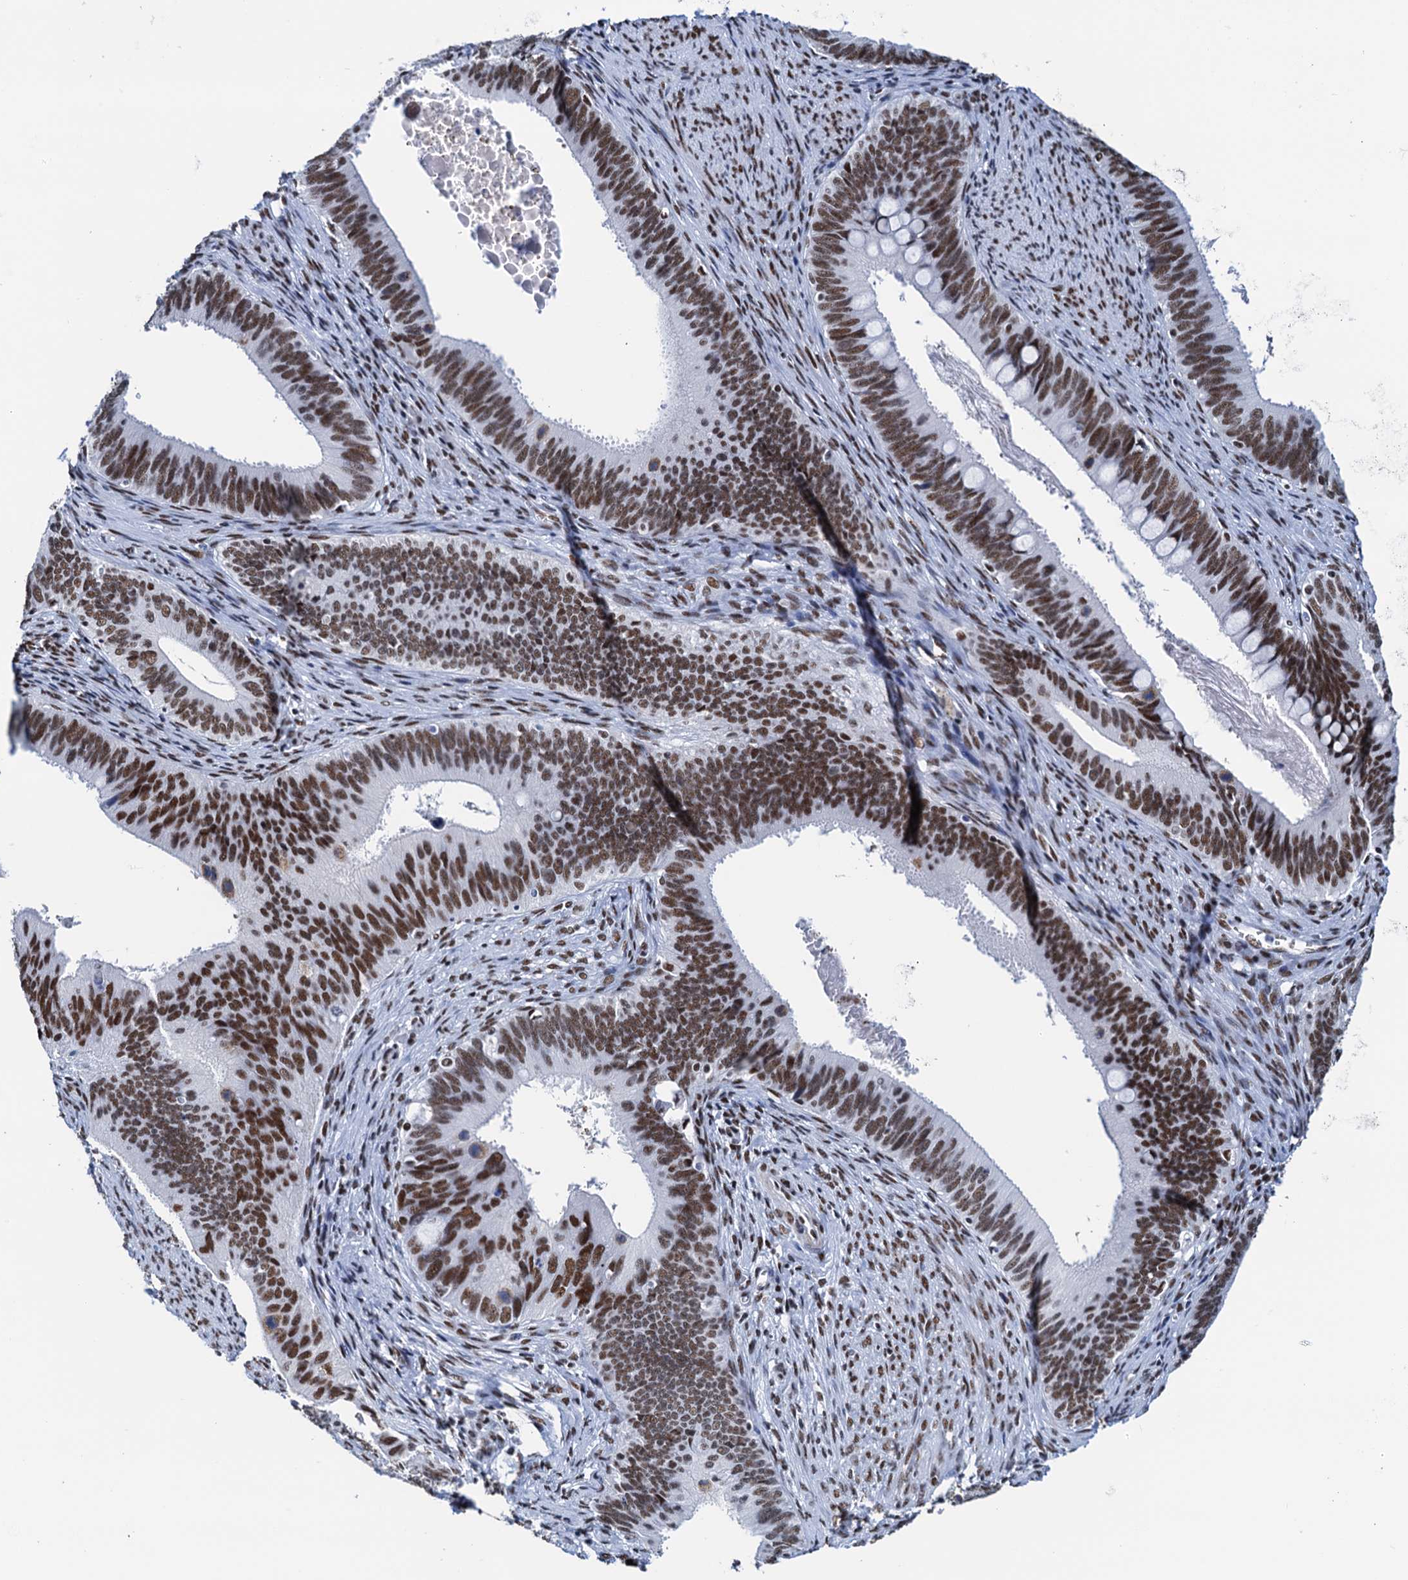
{"staining": {"intensity": "strong", "quantity": ">75%", "location": "nuclear"}, "tissue": "cervical cancer", "cell_type": "Tumor cells", "image_type": "cancer", "snomed": [{"axis": "morphology", "description": "Adenocarcinoma, NOS"}, {"axis": "topography", "description": "Cervix"}], "caption": "A photomicrograph showing strong nuclear positivity in about >75% of tumor cells in cervical cancer (adenocarcinoma), as visualized by brown immunohistochemical staining.", "gene": "SLTM", "patient": {"sex": "female", "age": 42}}